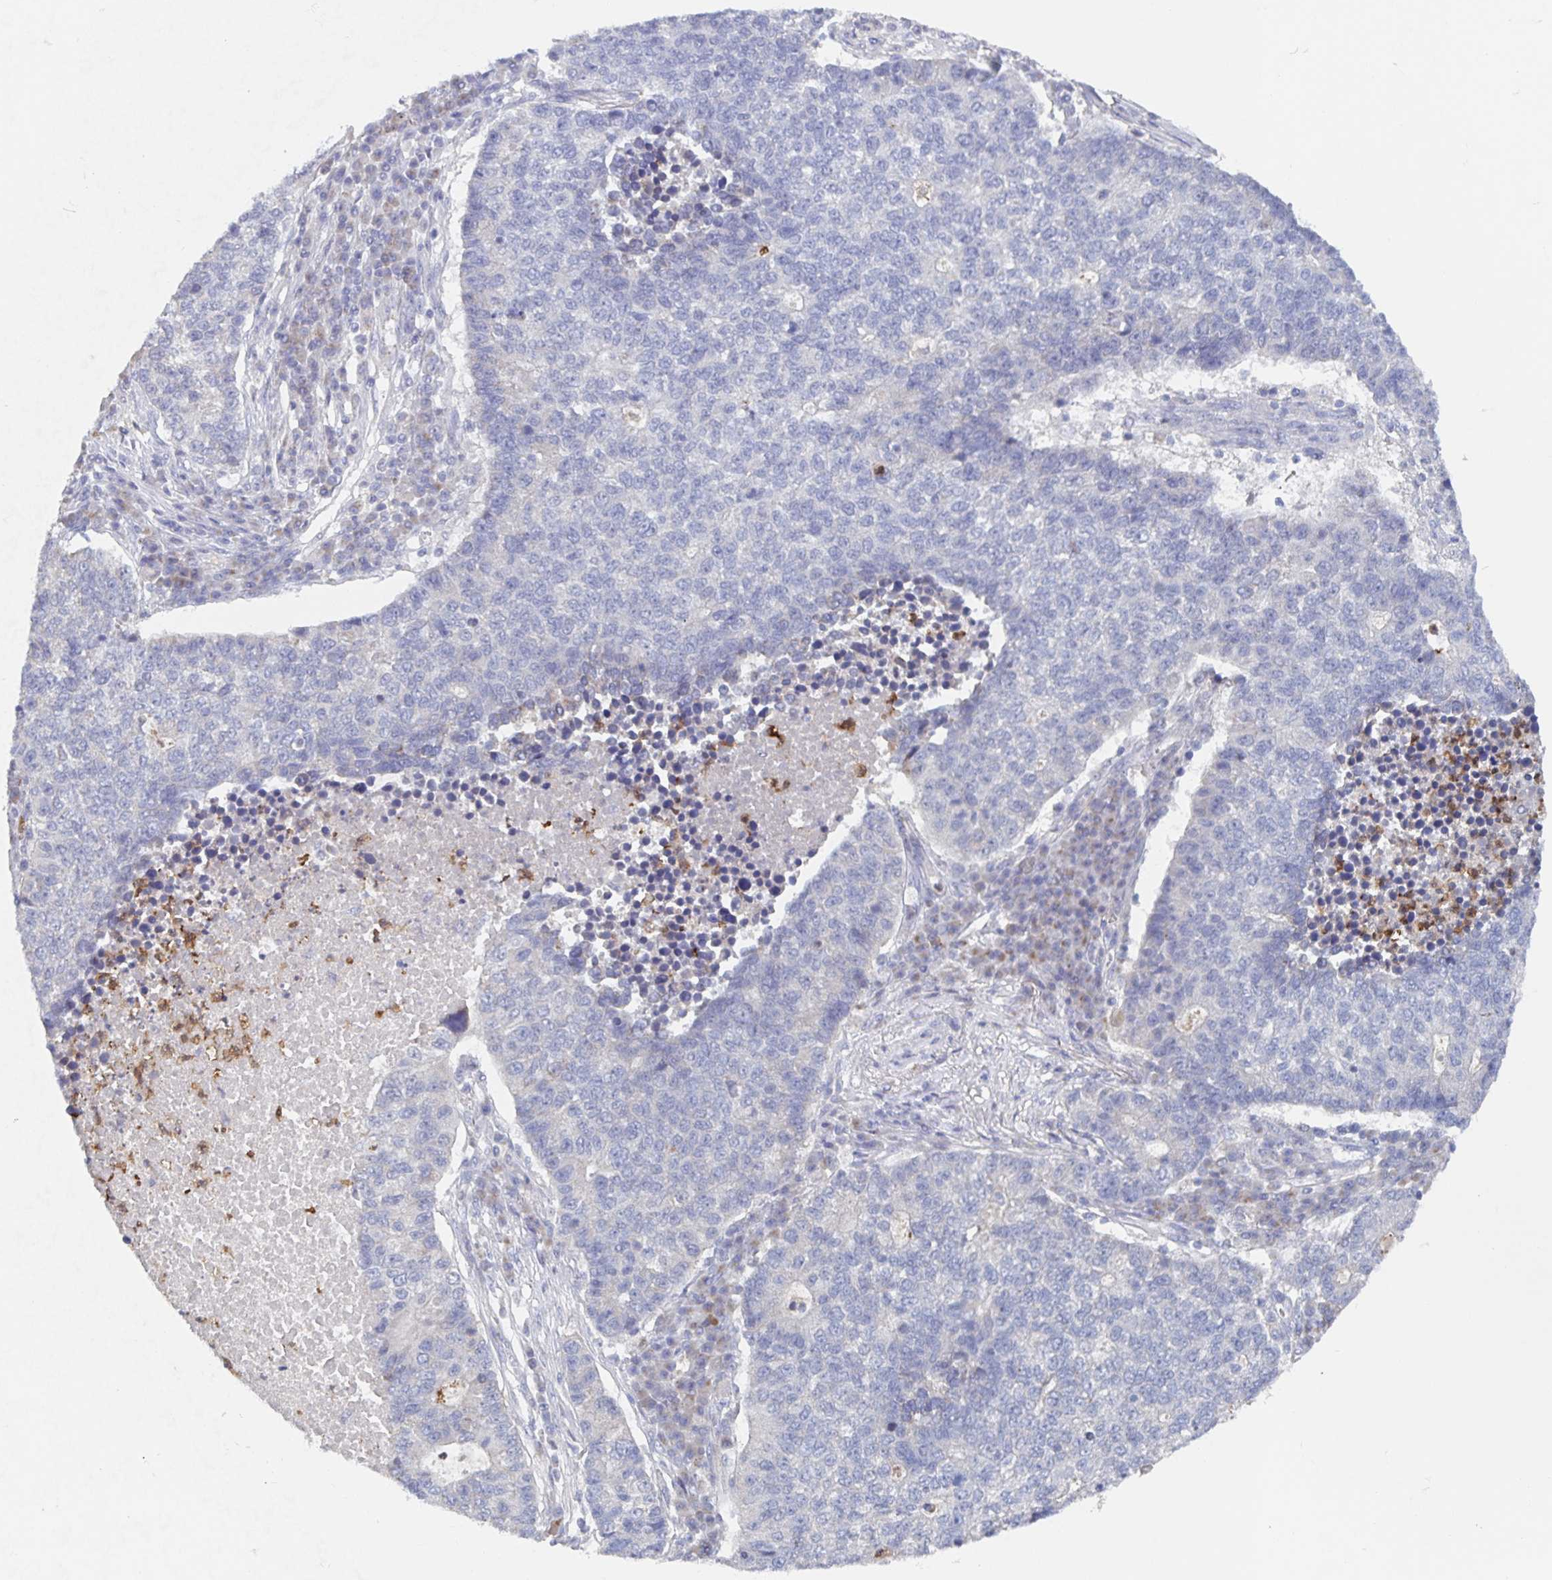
{"staining": {"intensity": "negative", "quantity": "none", "location": "none"}, "tissue": "lung cancer", "cell_type": "Tumor cells", "image_type": "cancer", "snomed": [{"axis": "morphology", "description": "Adenocarcinoma, NOS"}, {"axis": "topography", "description": "Lung"}], "caption": "Tumor cells are negative for protein expression in human lung cancer (adenocarcinoma). Nuclei are stained in blue.", "gene": "CDC42BPG", "patient": {"sex": "male", "age": 57}}